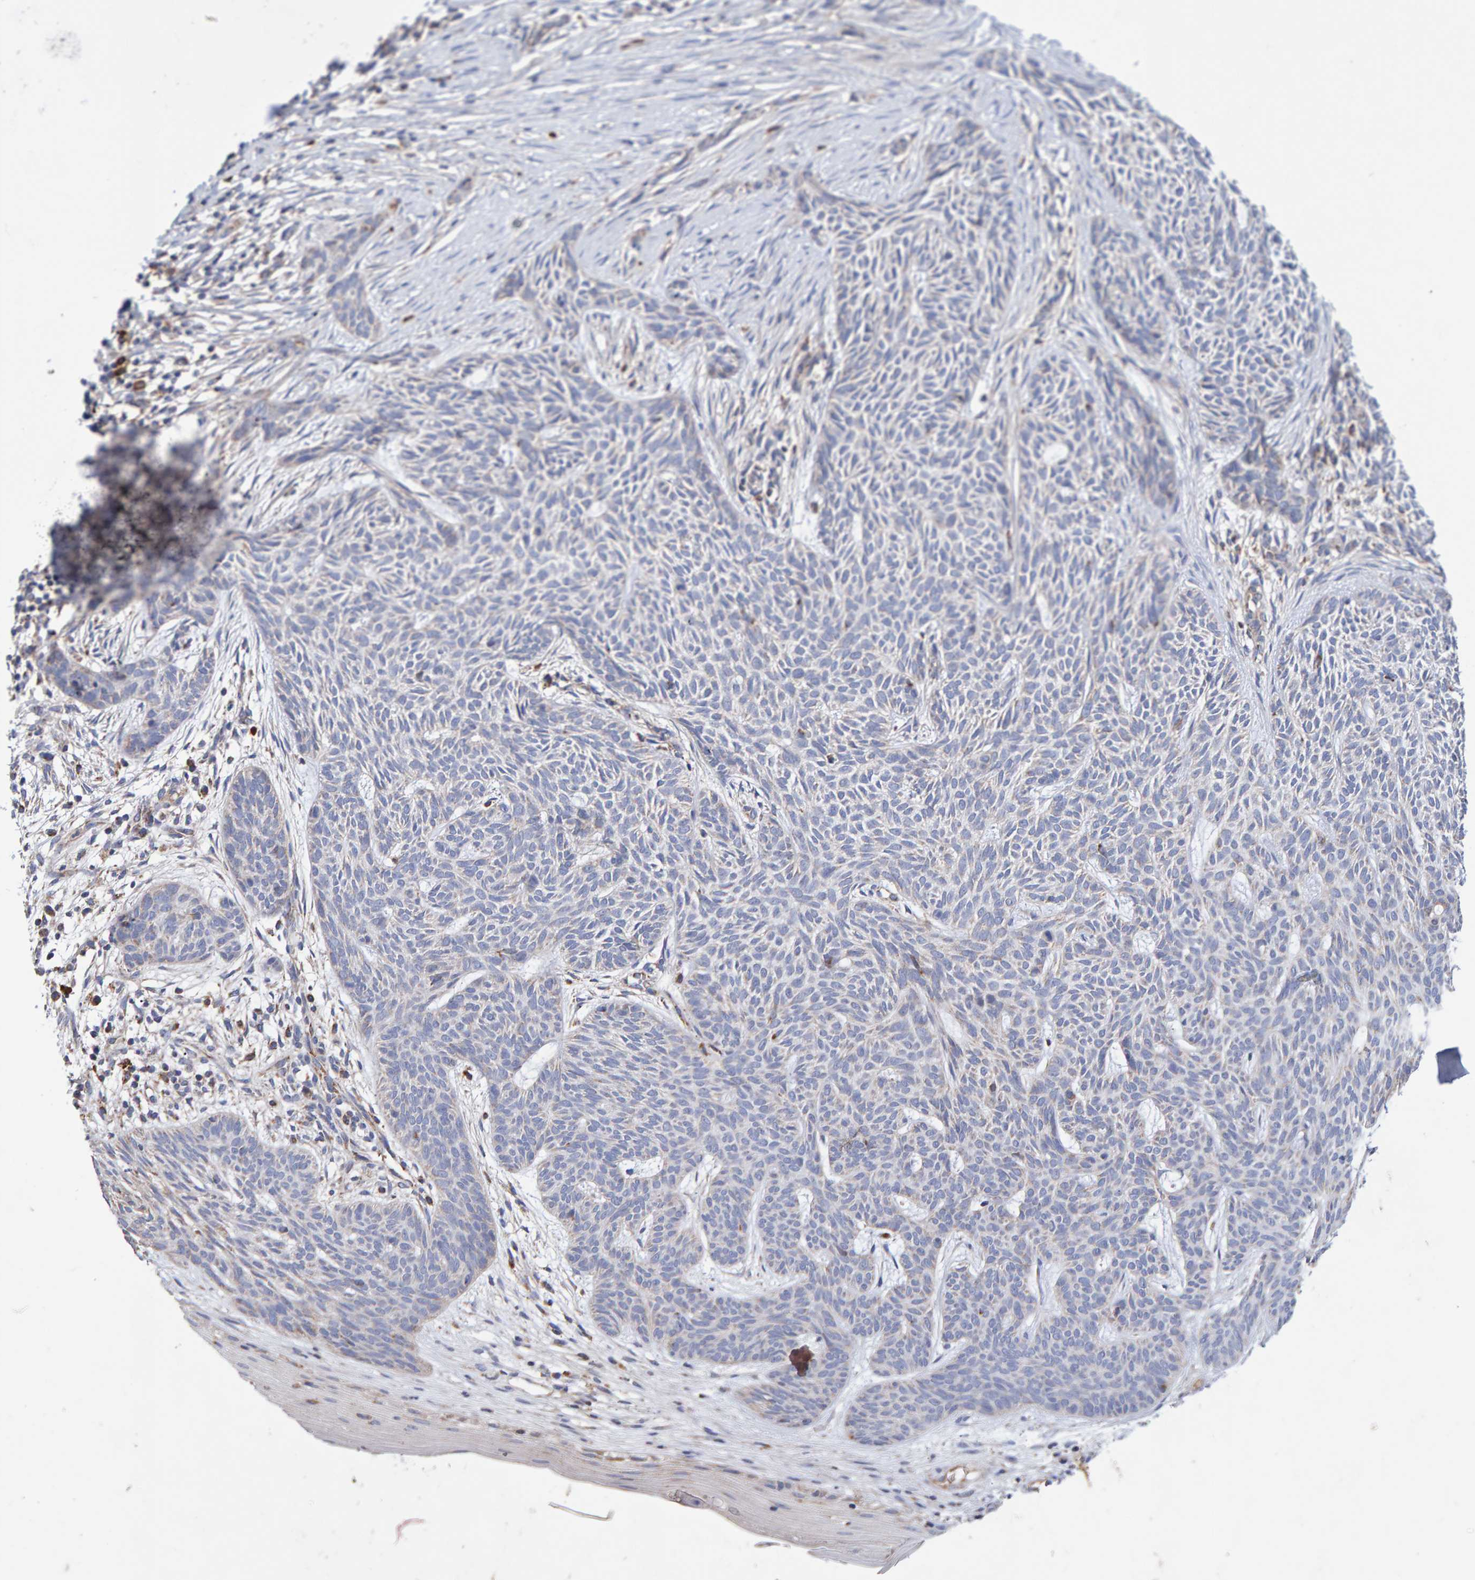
{"staining": {"intensity": "negative", "quantity": "none", "location": "none"}, "tissue": "skin cancer", "cell_type": "Tumor cells", "image_type": "cancer", "snomed": [{"axis": "morphology", "description": "Basal cell carcinoma"}, {"axis": "topography", "description": "Skin"}], "caption": "Human basal cell carcinoma (skin) stained for a protein using immunohistochemistry (IHC) reveals no positivity in tumor cells.", "gene": "EFR3A", "patient": {"sex": "female", "age": 59}}